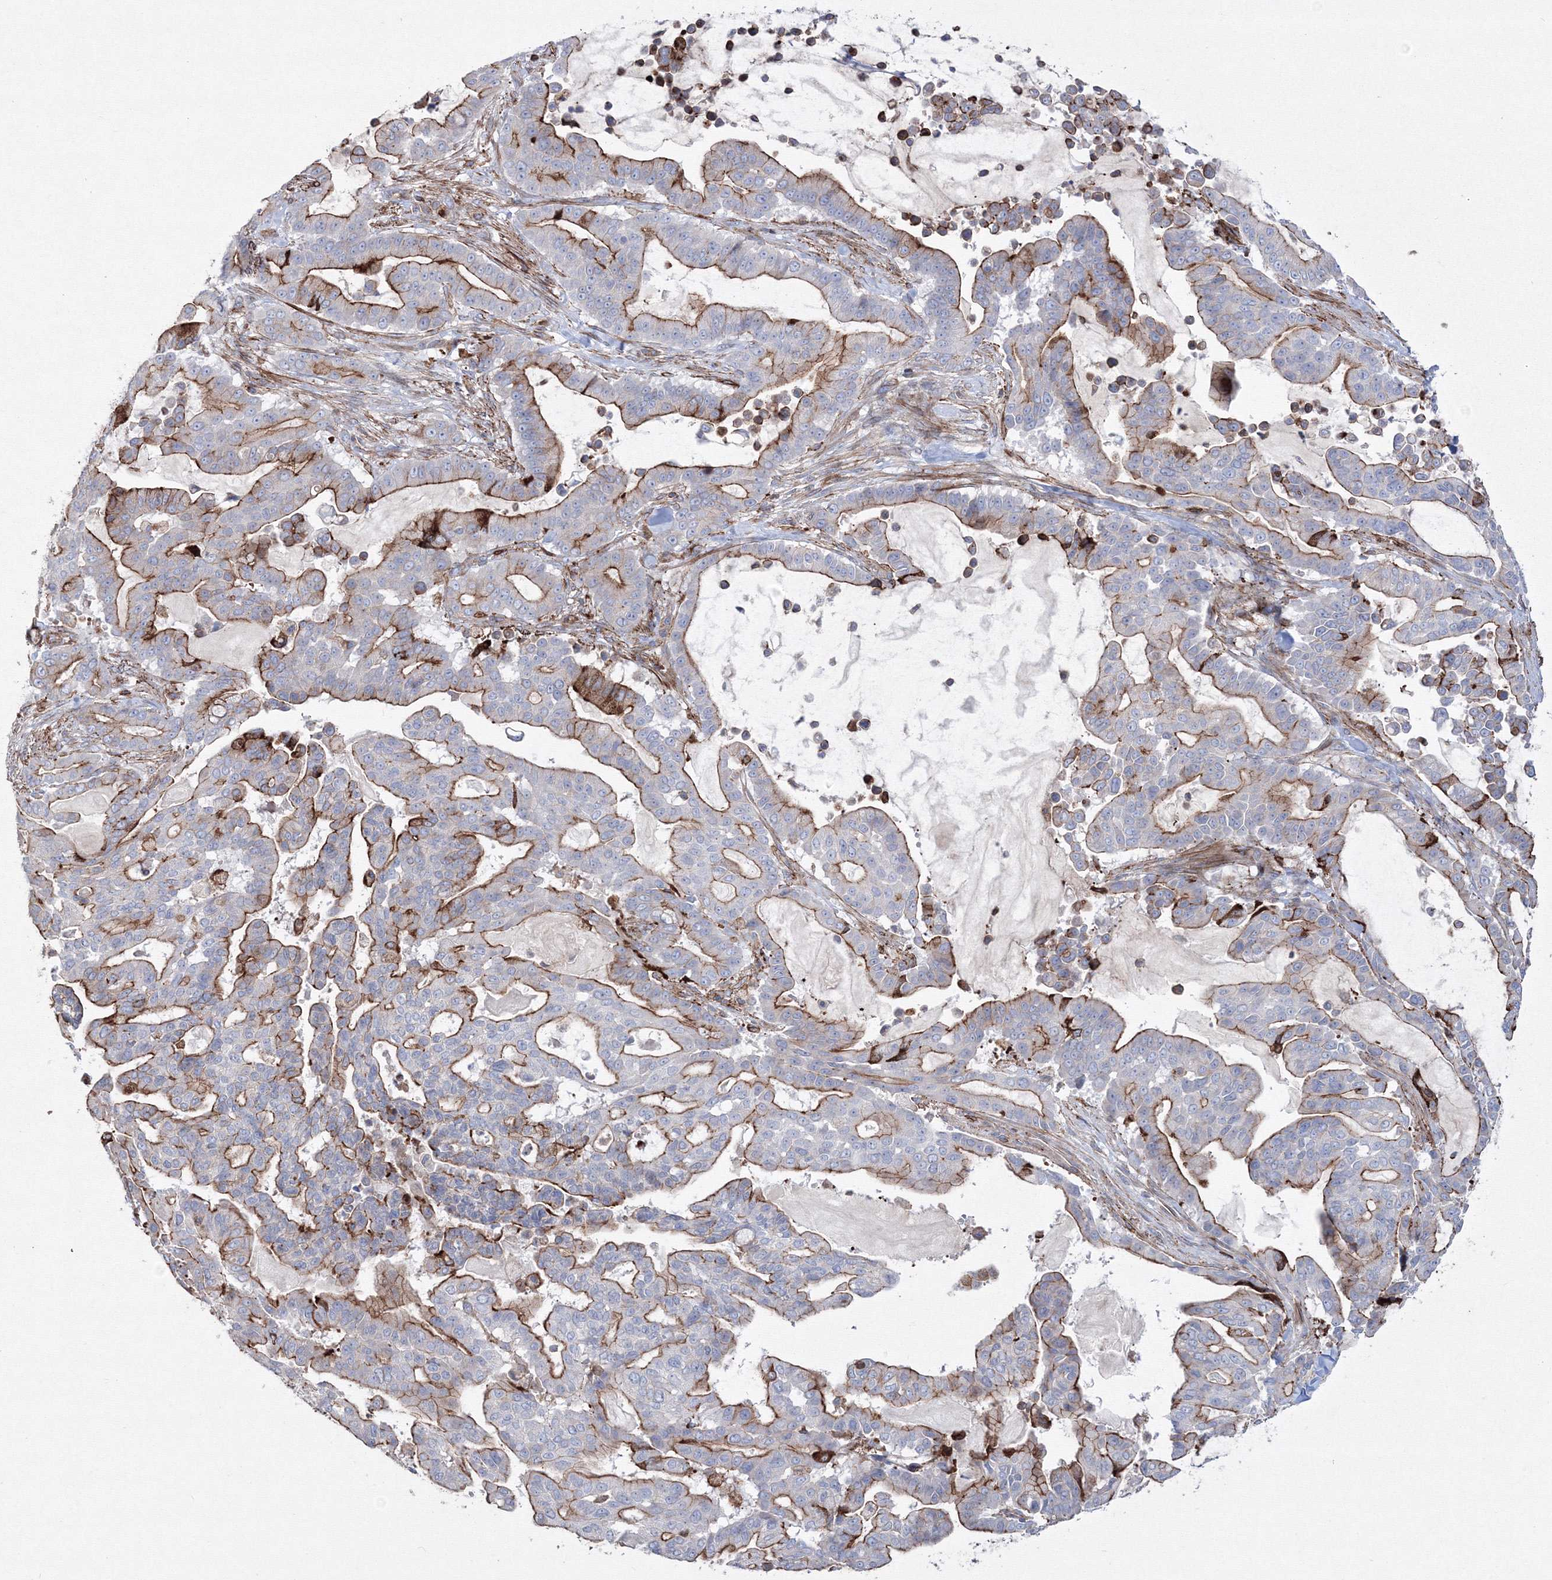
{"staining": {"intensity": "moderate", "quantity": ">75%", "location": "cytoplasmic/membranous"}, "tissue": "pancreatic cancer", "cell_type": "Tumor cells", "image_type": "cancer", "snomed": [{"axis": "morphology", "description": "Adenocarcinoma, NOS"}, {"axis": "topography", "description": "Pancreas"}], "caption": "Protein expression analysis of human pancreatic cancer (adenocarcinoma) reveals moderate cytoplasmic/membranous positivity in approximately >75% of tumor cells.", "gene": "GPR82", "patient": {"sex": "male", "age": 63}}